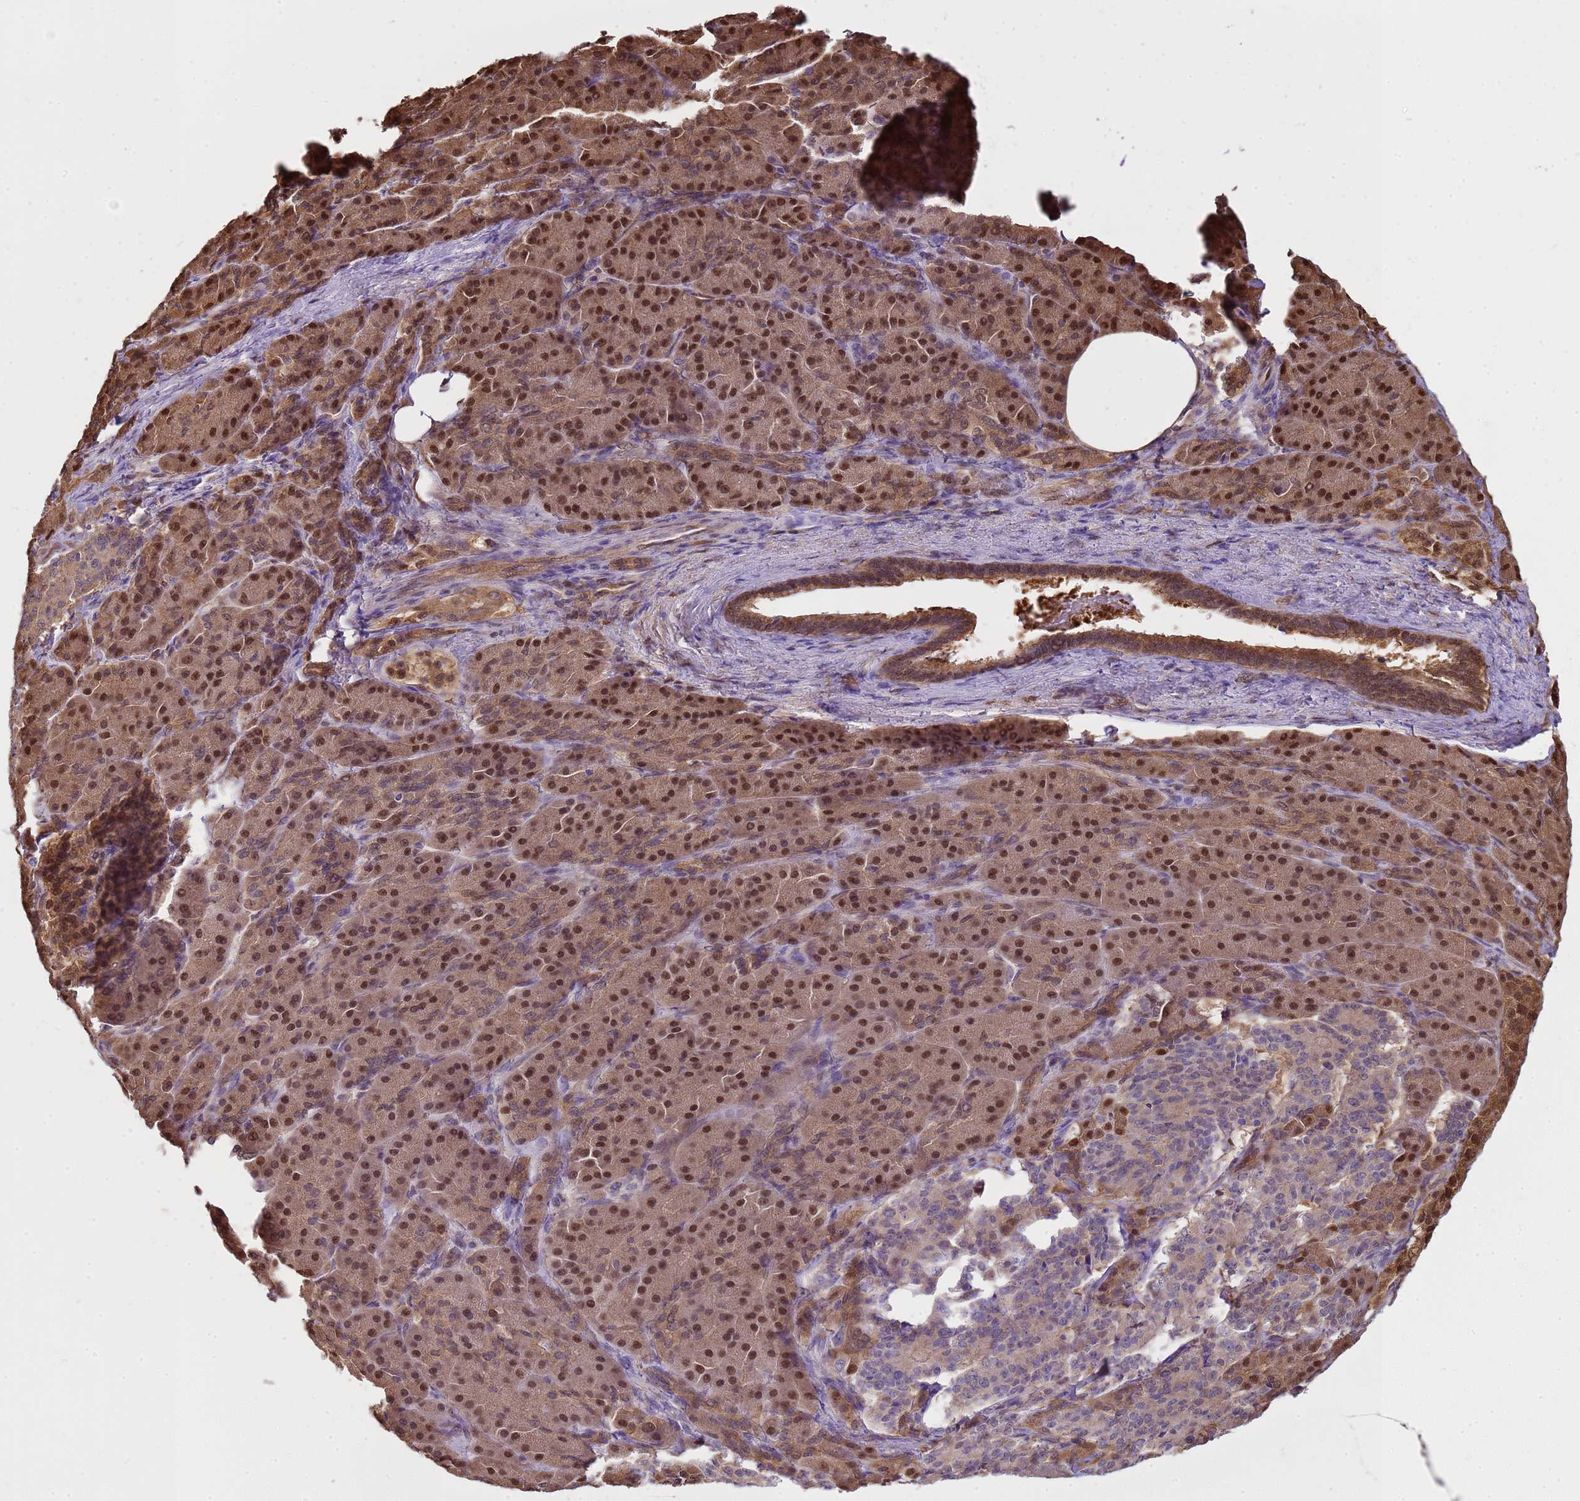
{"staining": {"intensity": "moderate", "quantity": ">75%", "location": "cytoplasmic/membranous,nuclear"}, "tissue": "pancreatic cancer", "cell_type": "Tumor cells", "image_type": "cancer", "snomed": [{"axis": "morphology", "description": "Adenocarcinoma, NOS"}, {"axis": "topography", "description": "Pancreas"}], "caption": "Tumor cells exhibit moderate cytoplasmic/membranous and nuclear staining in about >75% of cells in pancreatic cancer. Ihc stains the protein in brown and the nuclei are stained blue.", "gene": "YWHAE", "patient": {"sex": "female", "age": 74}}